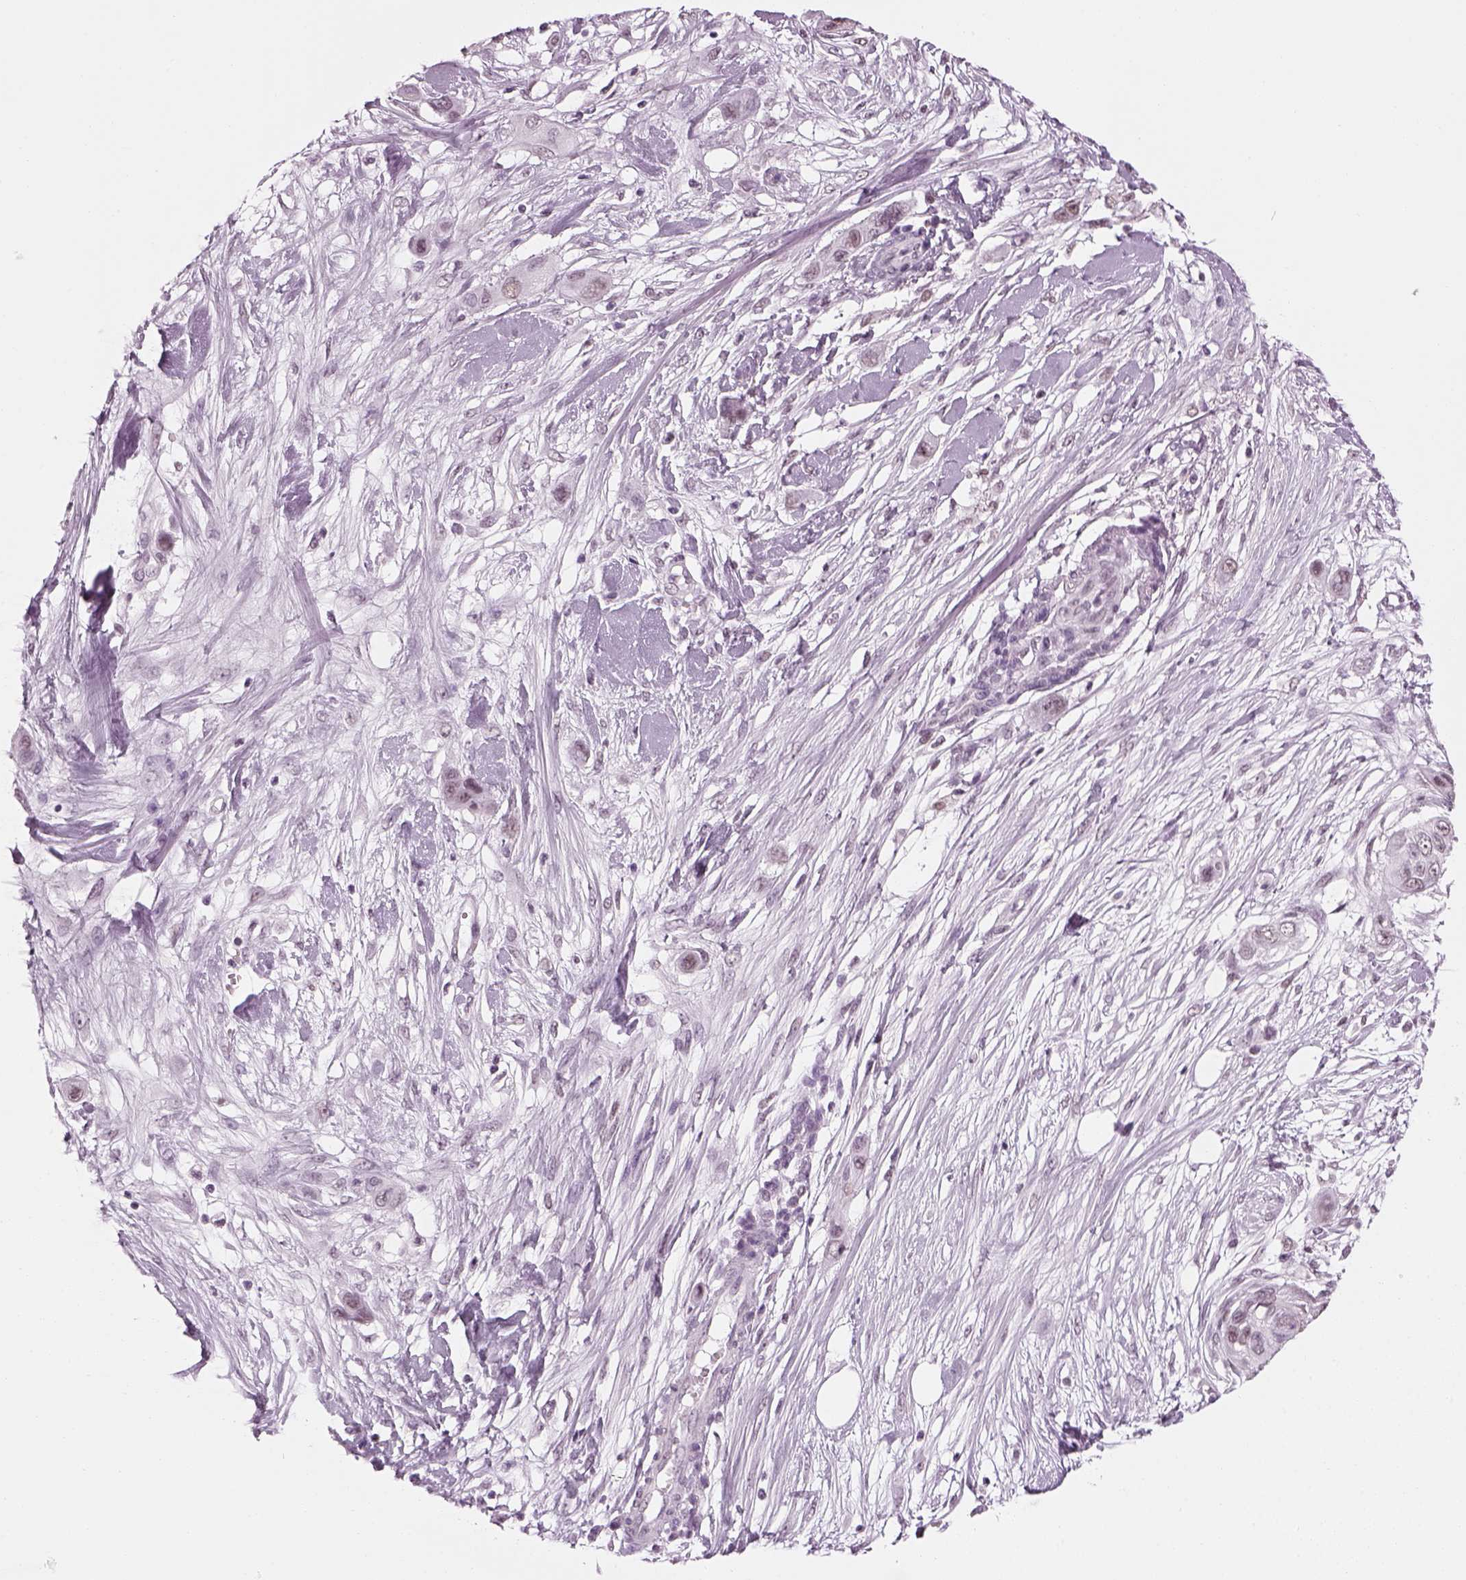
{"staining": {"intensity": "negative", "quantity": "none", "location": "none"}, "tissue": "skin cancer", "cell_type": "Tumor cells", "image_type": "cancer", "snomed": [{"axis": "morphology", "description": "Squamous cell carcinoma, NOS"}, {"axis": "topography", "description": "Skin"}], "caption": "The photomicrograph shows no significant expression in tumor cells of skin squamous cell carcinoma.", "gene": "KCNG2", "patient": {"sex": "male", "age": 79}}